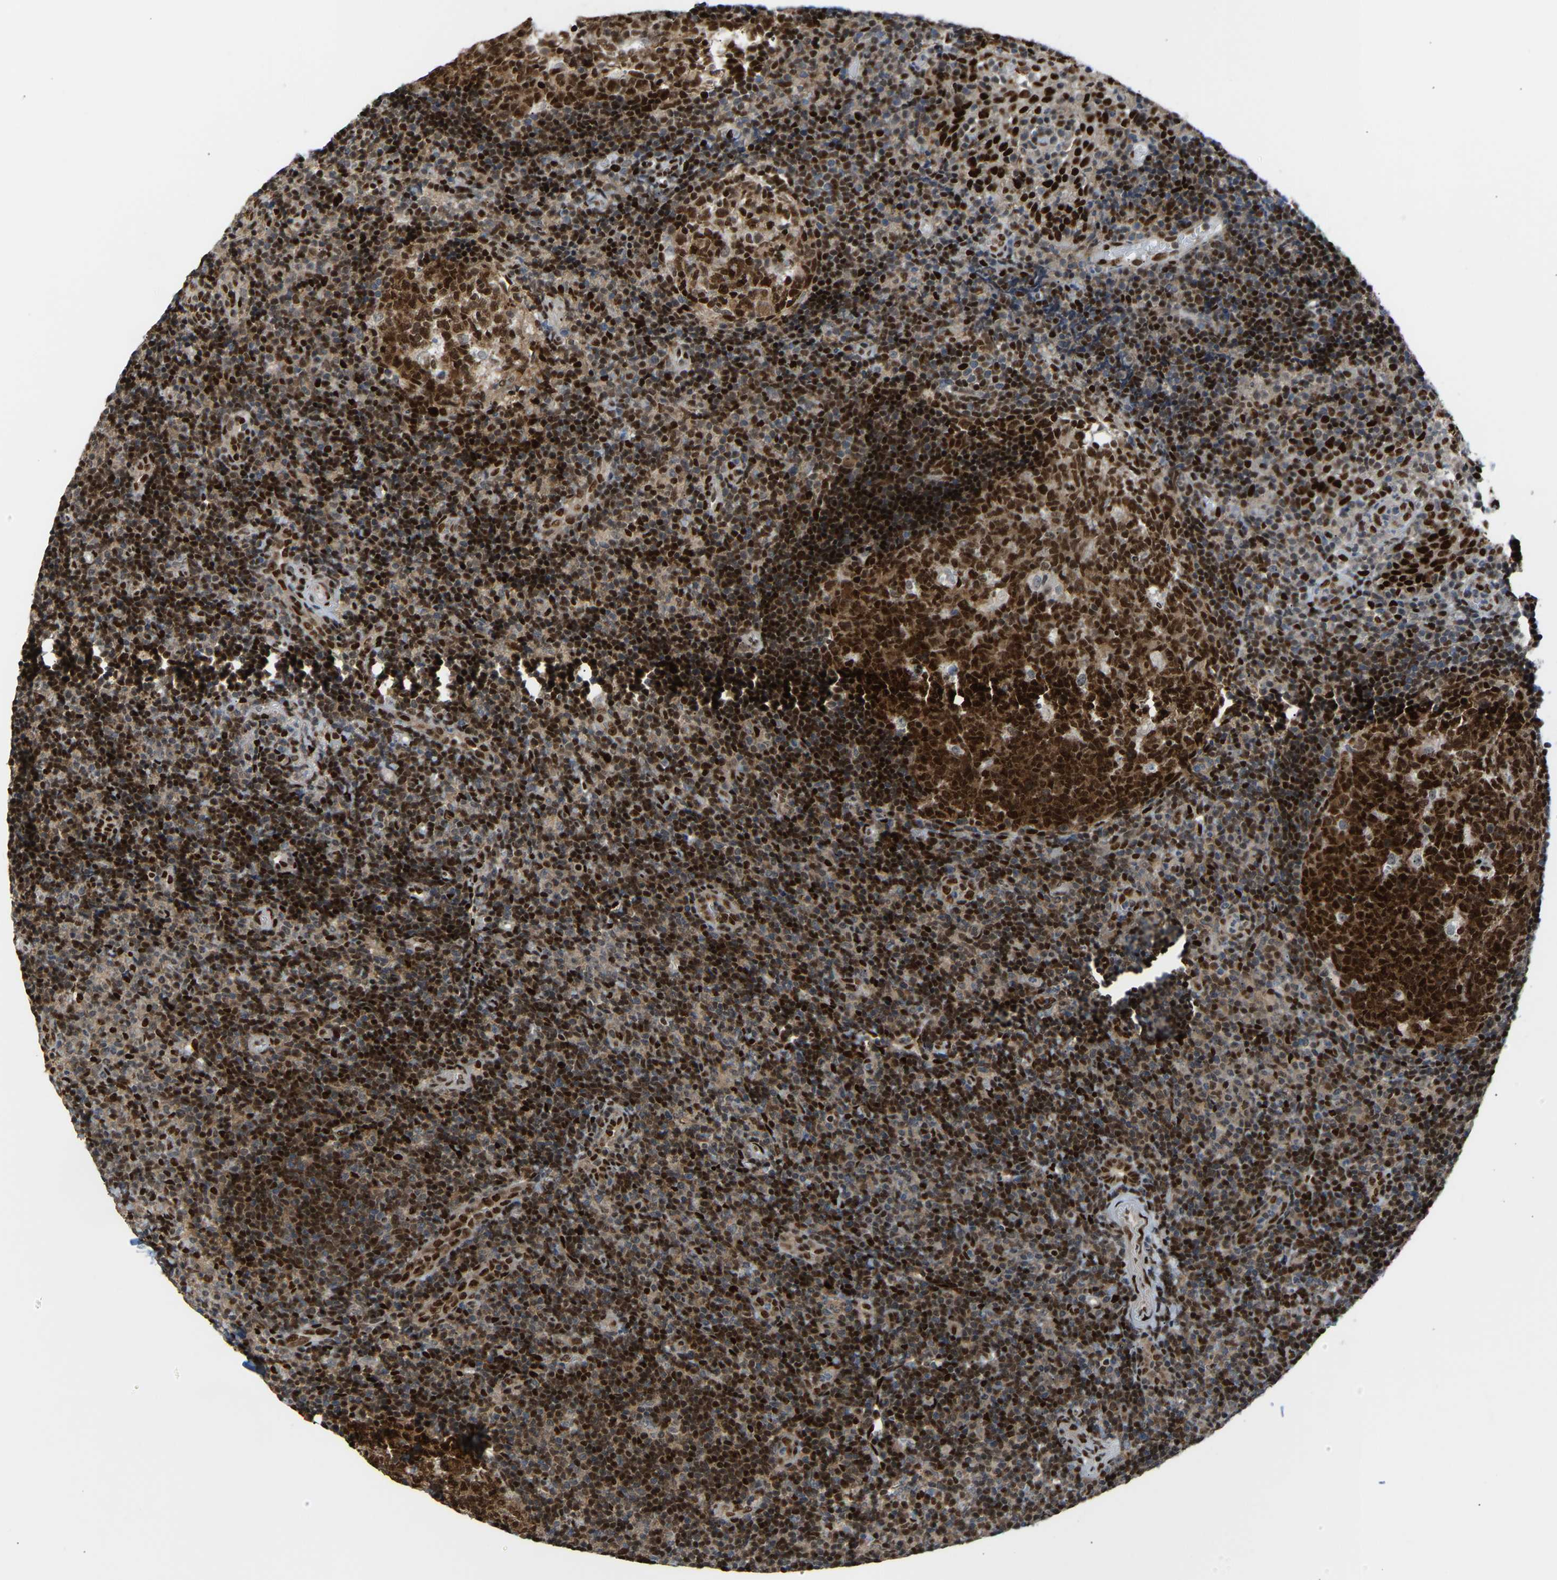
{"staining": {"intensity": "strong", "quantity": ">75%", "location": "cytoplasmic/membranous,nuclear"}, "tissue": "tonsil", "cell_type": "Germinal center cells", "image_type": "normal", "snomed": [{"axis": "morphology", "description": "Normal tissue, NOS"}, {"axis": "topography", "description": "Tonsil"}], "caption": "Germinal center cells reveal high levels of strong cytoplasmic/membranous,nuclear staining in approximately >75% of cells in unremarkable tonsil.", "gene": "SSBP2", "patient": {"sex": "female", "age": 40}}